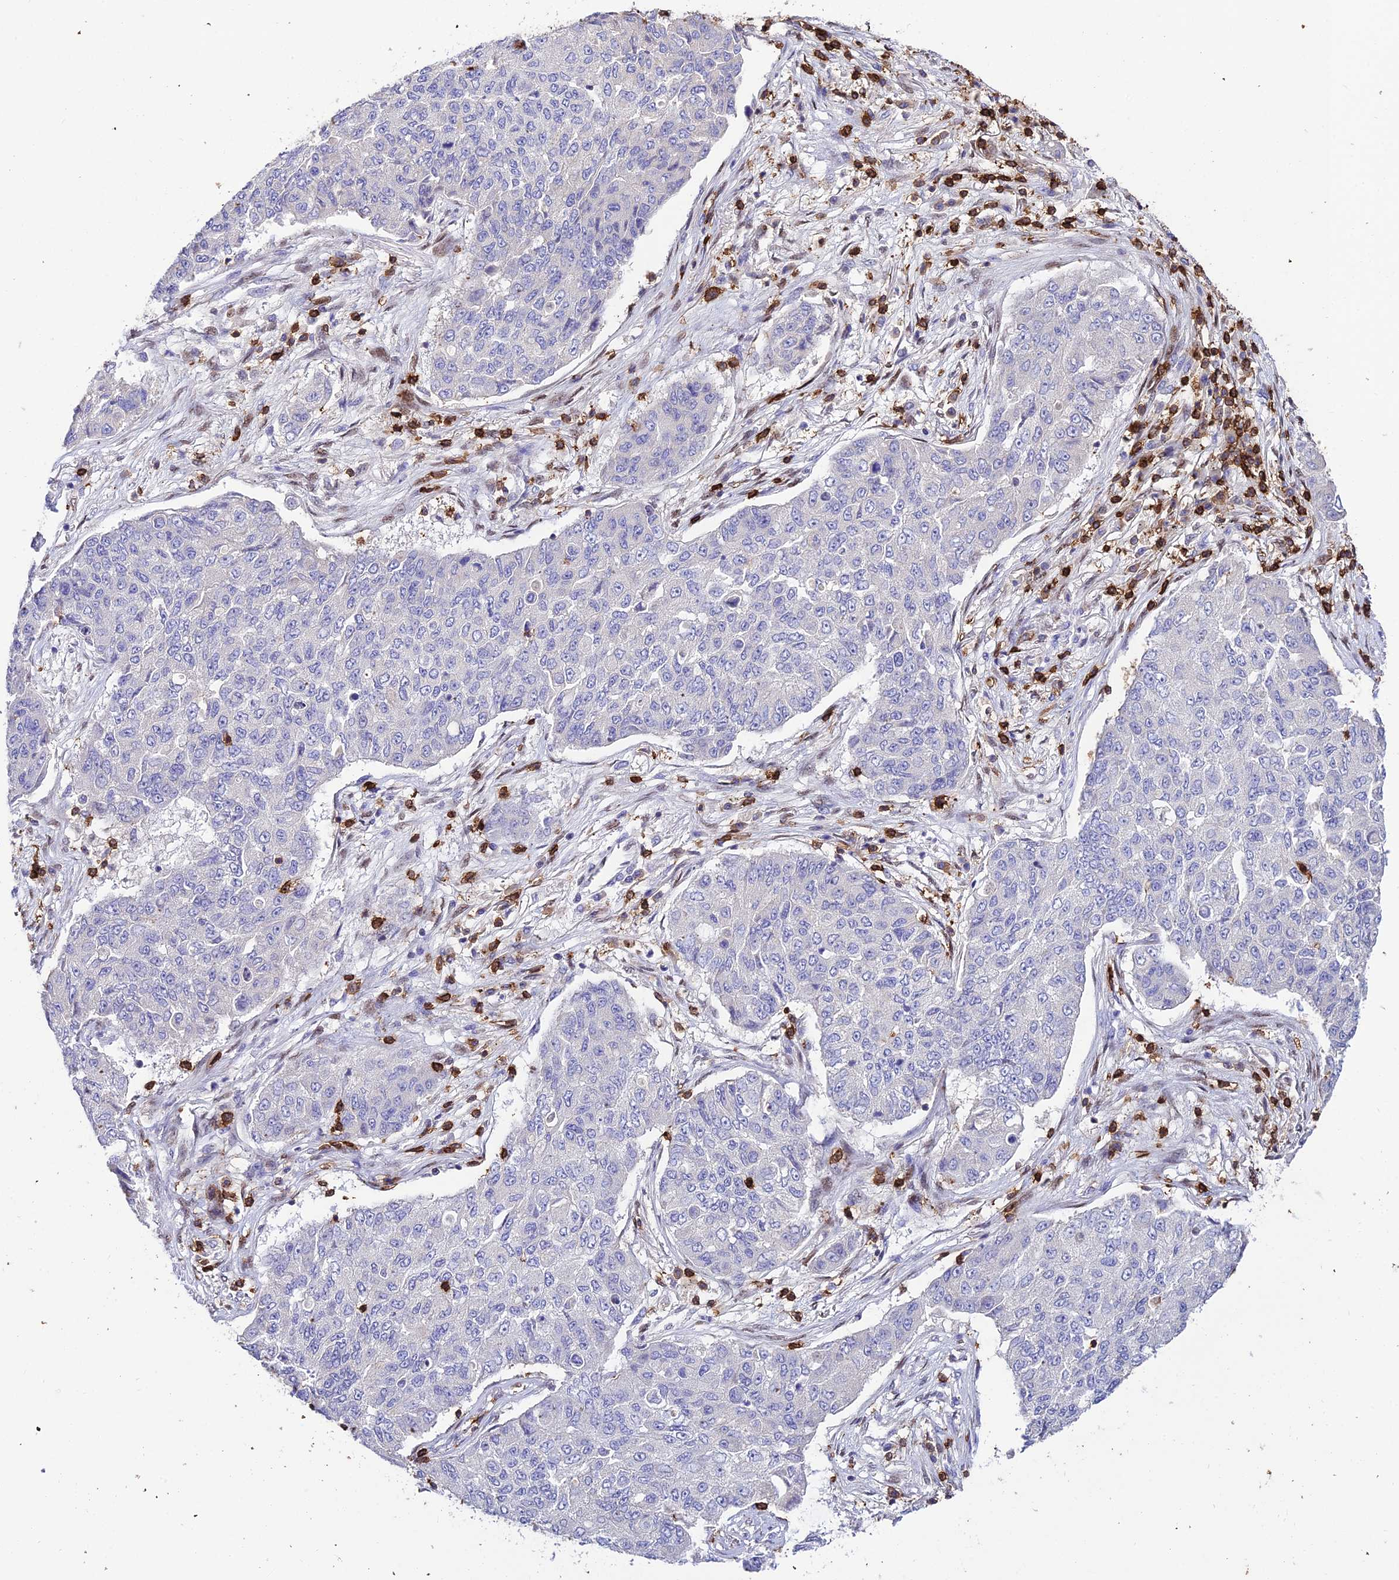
{"staining": {"intensity": "negative", "quantity": "none", "location": "none"}, "tissue": "lung cancer", "cell_type": "Tumor cells", "image_type": "cancer", "snomed": [{"axis": "morphology", "description": "Squamous cell carcinoma, NOS"}, {"axis": "topography", "description": "Lung"}], "caption": "Human lung squamous cell carcinoma stained for a protein using immunohistochemistry (IHC) demonstrates no positivity in tumor cells.", "gene": "PTPRCAP", "patient": {"sex": "male", "age": 74}}